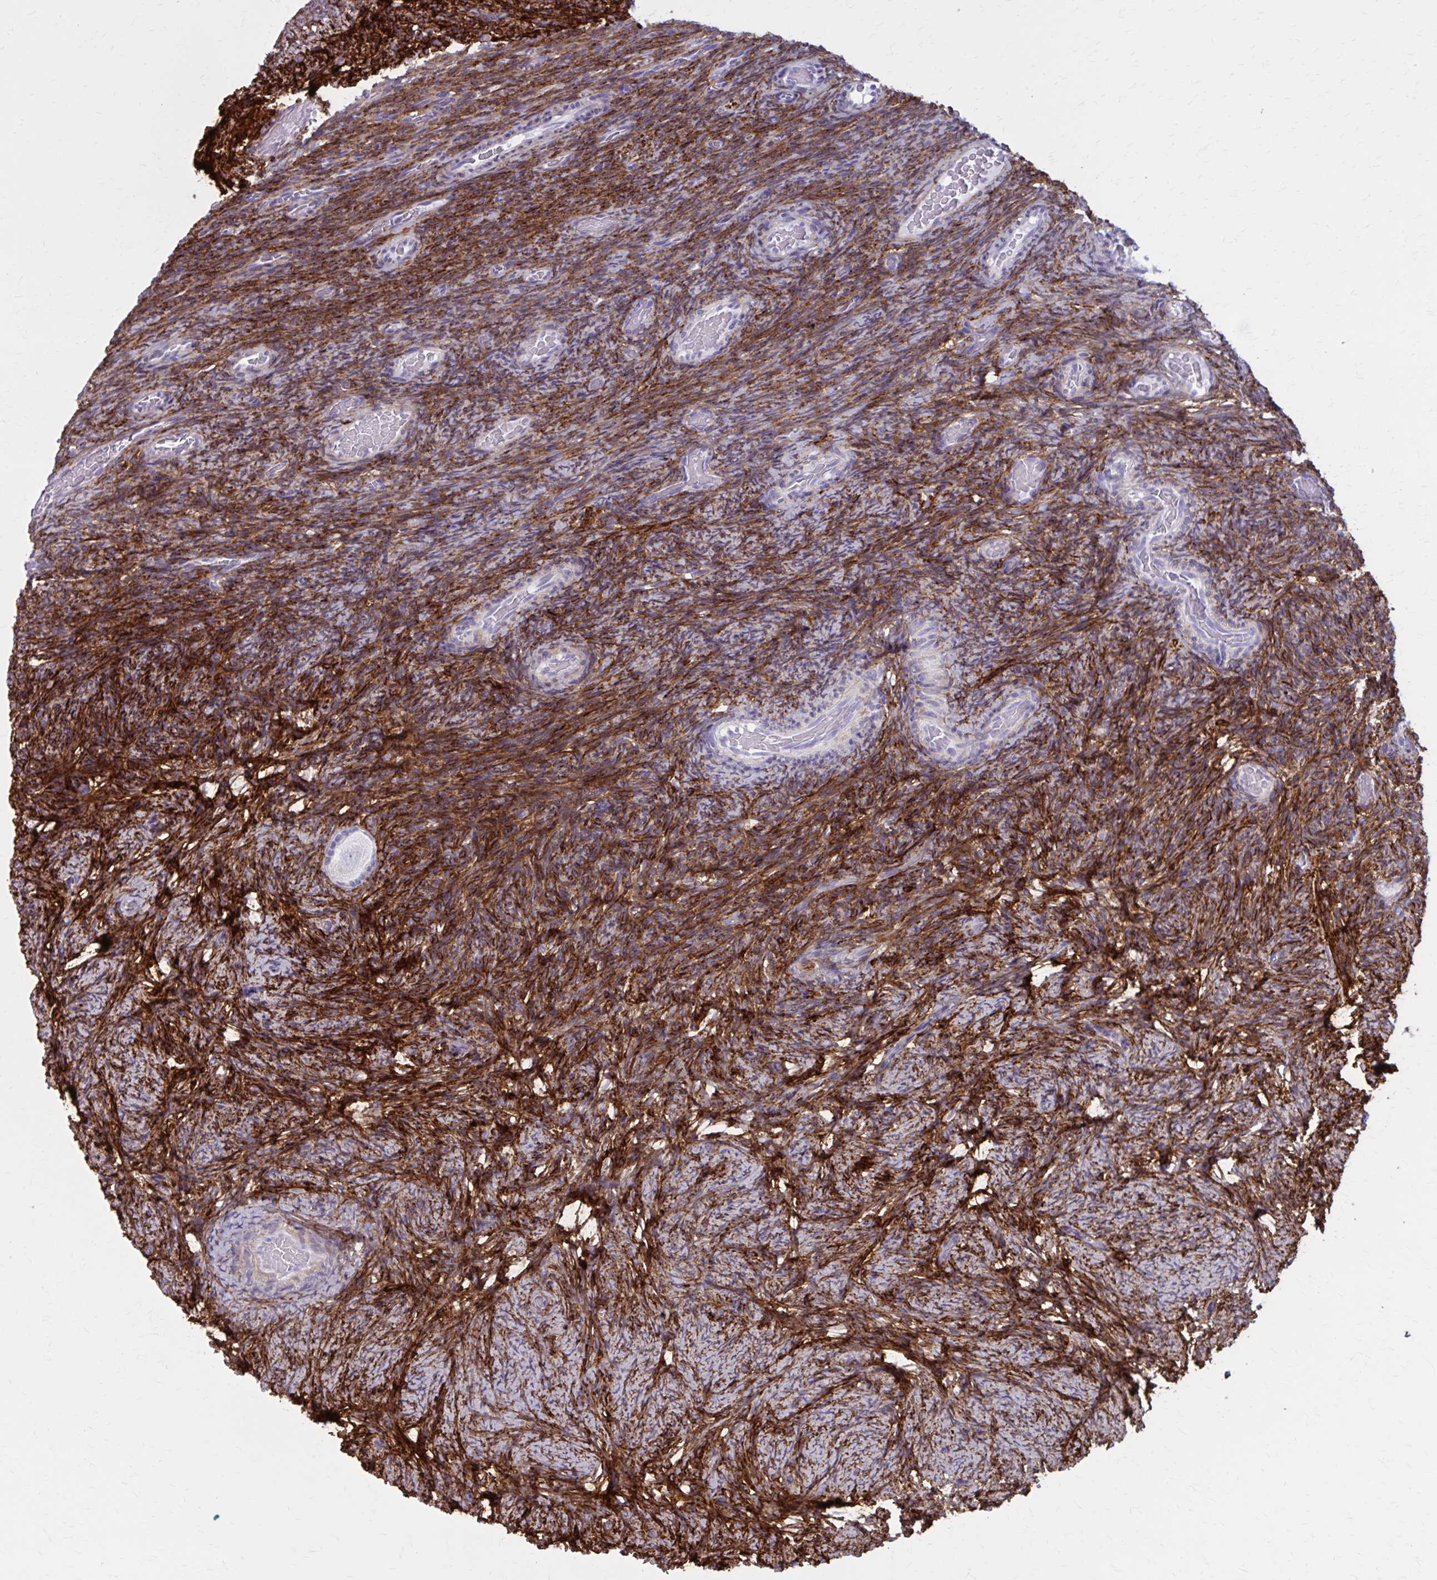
{"staining": {"intensity": "negative", "quantity": "none", "location": "none"}, "tissue": "ovary", "cell_type": "Follicle cells", "image_type": "normal", "snomed": [{"axis": "morphology", "description": "Normal tissue, NOS"}, {"axis": "topography", "description": "Ovary"}], "caption": "A high-resolution photomicrograph shows immunohistochemistry staining of normal ovary, which shows no significant expression in follicle cells. (Stains: DAB immunohistochemistry (IHC) with hematoxylin counter stain, Microscopy: brightfield microscopy at high magnification).", "gene": "AKAP12", "patient": {"sex": "female", "age": 34}}